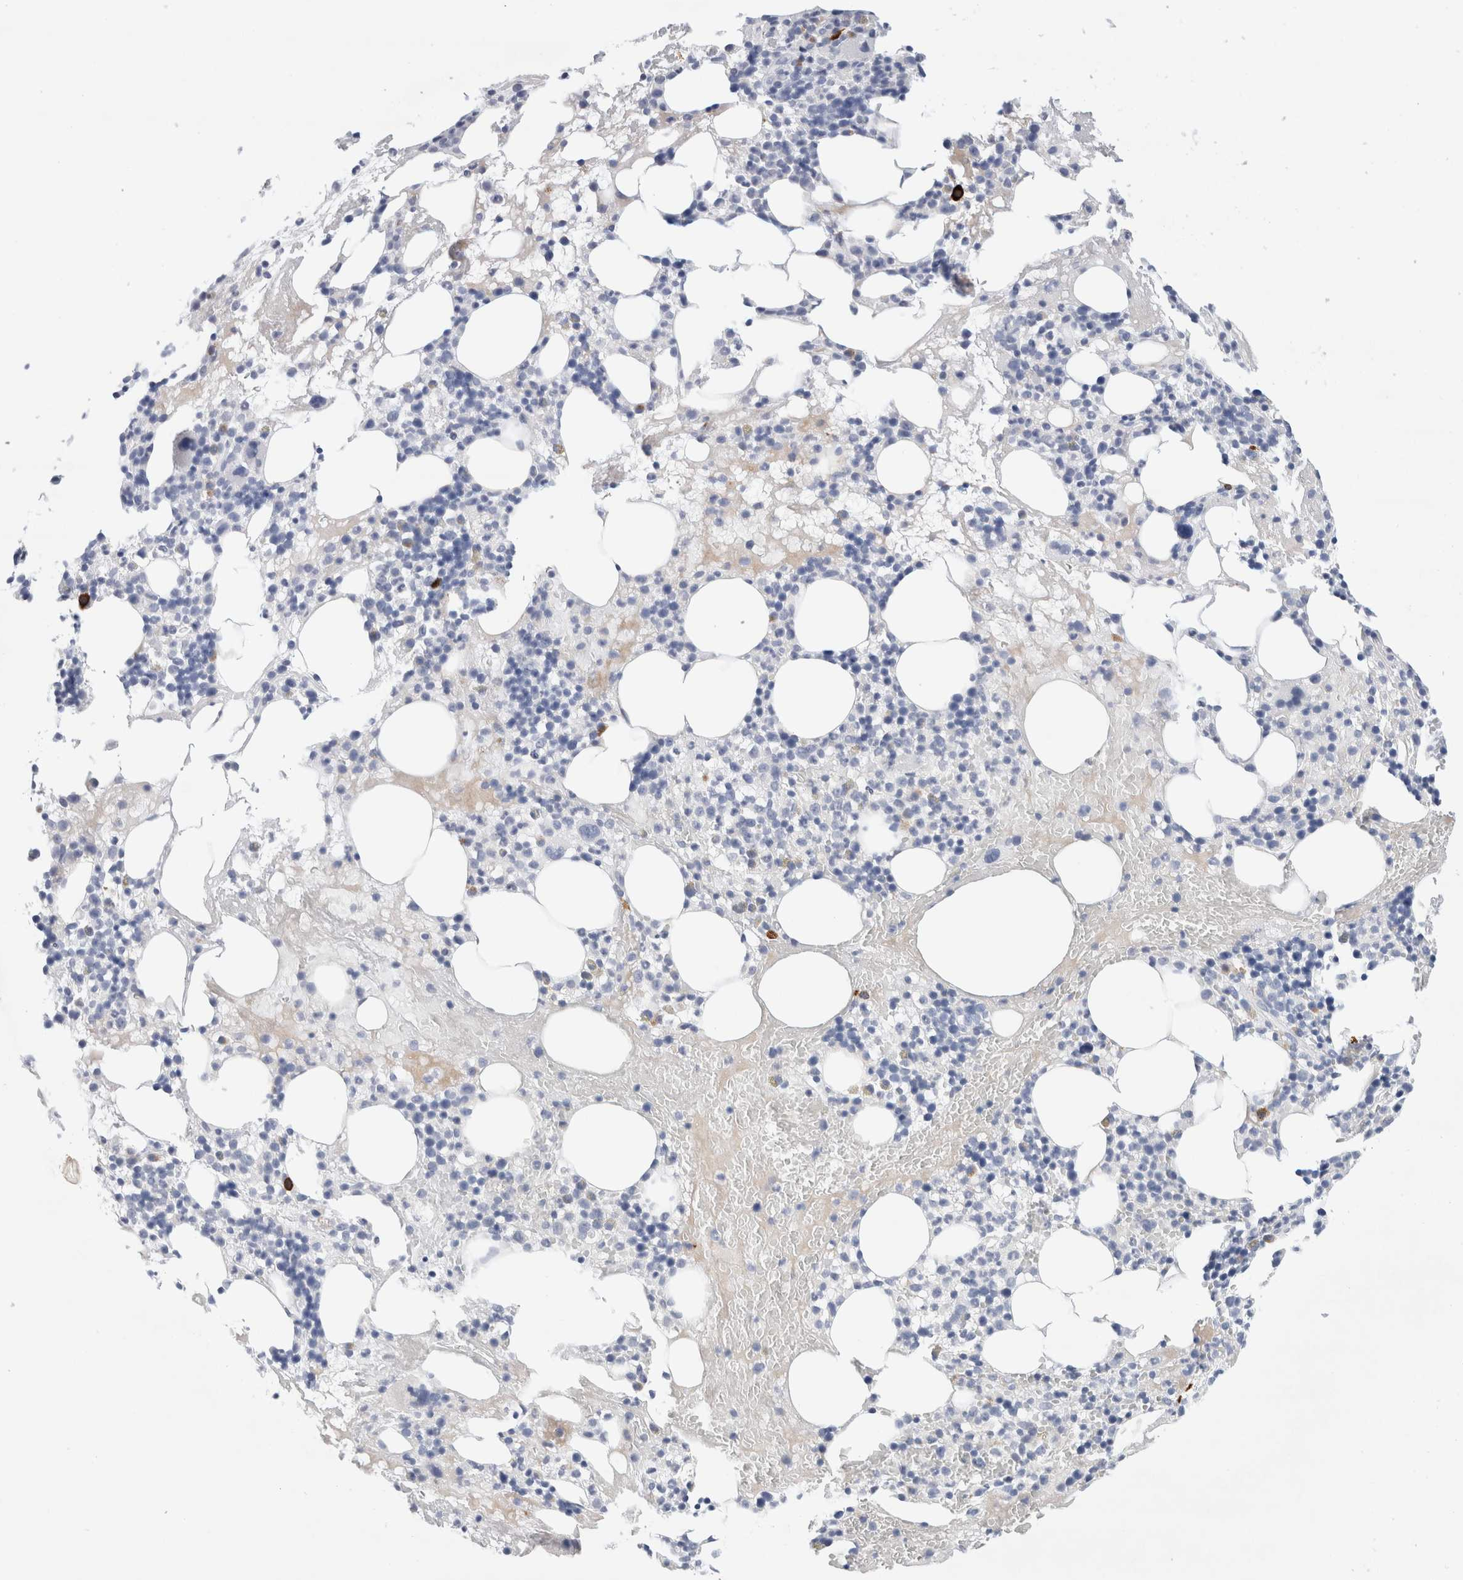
{"staining": {"intensity": "negative", "quantity": "none", "location": "none"}, "tissue": "bone marrow", "cell_type": "Hematopoietic cells", "image_type": "normal", "snomed": [{"axis": "morphology", "description": "Normal tissue, NOS"}, {"axis": "morphology", "description": "Inflammation, NOS"}, {"axis": "topography", "description": "Bone marrow"}], "caption": "Human bone marrow stained for a protein using immunohistochemistry (IHC) shows no expression in hematopoietic cells.", "gene": "SLC22A12", "patient": {"sex": "female", "age": 77}}